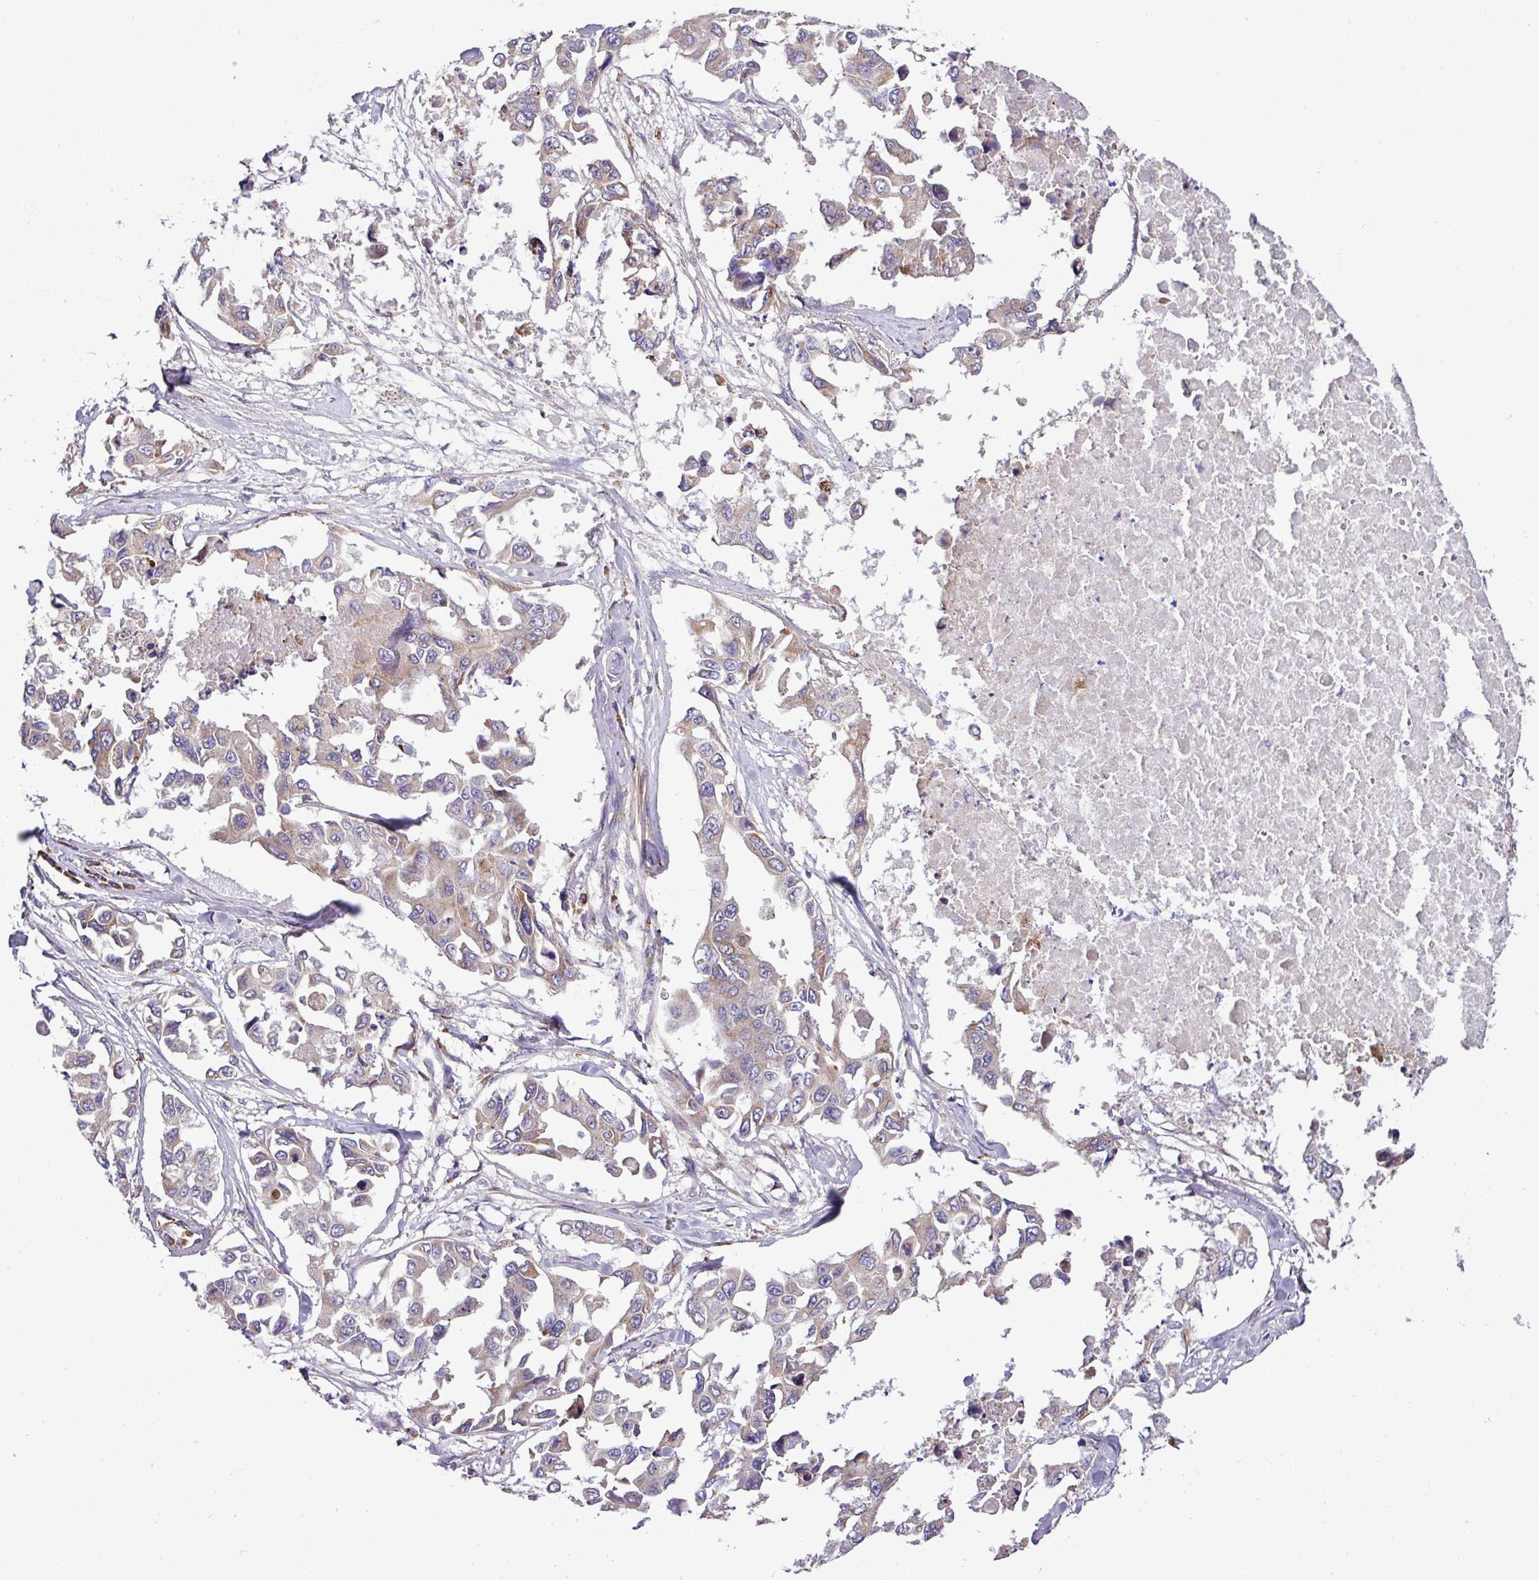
{"staining": {"intensity": "weak", "quantity": "<25%", "location": "cytoplasmic/membranous"}, "tissue": "lung cancer", "cell_type": "Tumor cells", "image_type": "cancer", "snomed": [{"axis": "morphology", "description": "Adenocarcinoma, NOS"}, {"axis": "topography", "description": "Lung"}], "caption": "Photomicrograph shows no protein staining in tumor cells of lung adenocarcinoma tissue.", "gene": "ZNF569", "patient": {"sex": "male", "age": 64}}